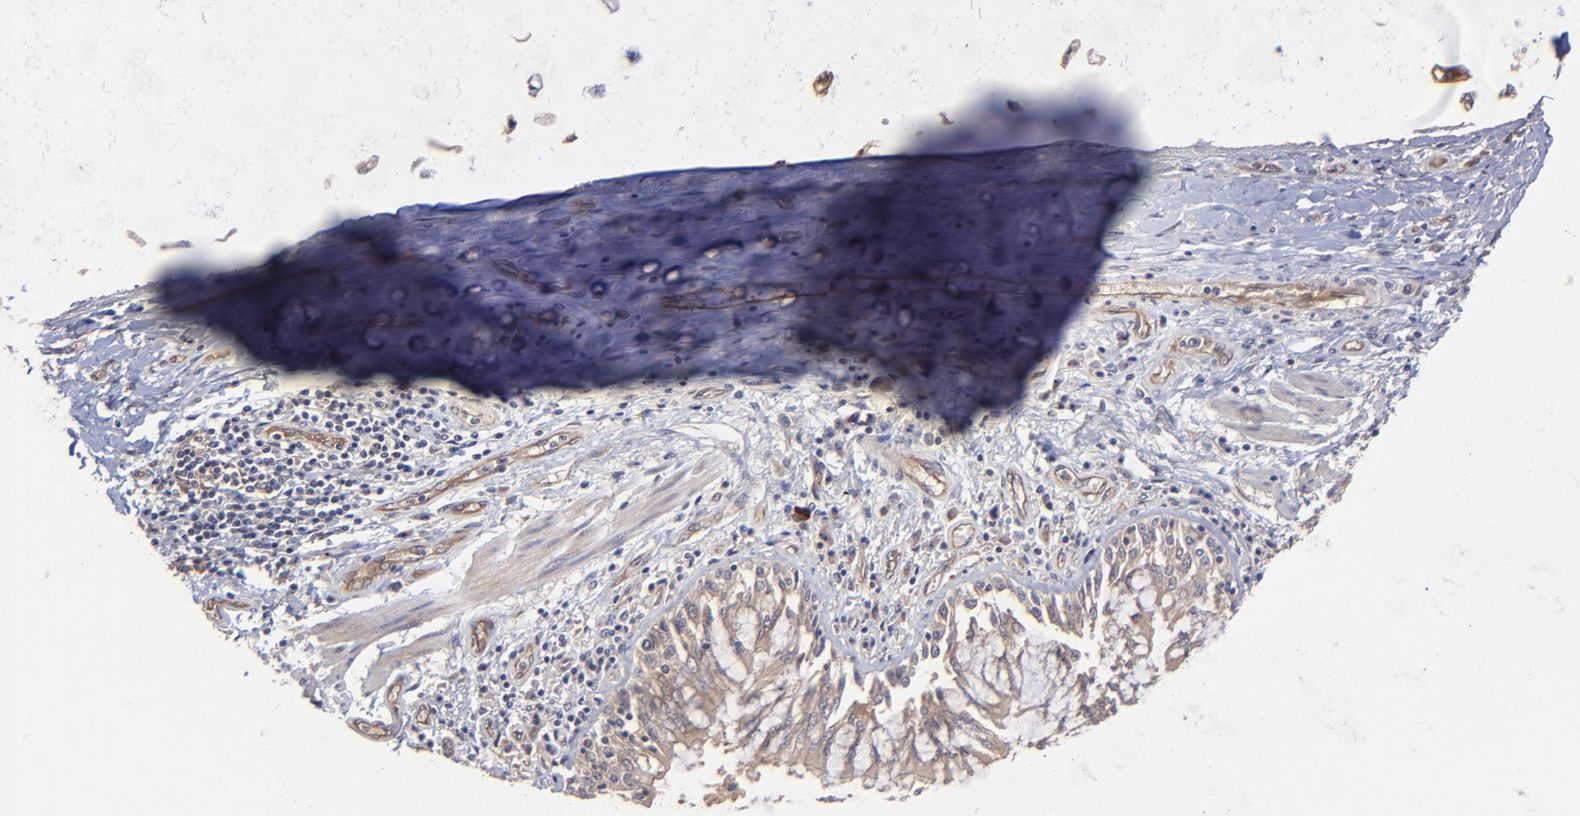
{"staining": {"intensity": "negative", "quantity": "none", "location": "none"}, "tissue": "adipose tissue", "cell_type": "Adipocytes", "image_type": "normal", "snomed": [{"axis": "morphology", "description": "Normal tissue, NOS"}, {"axis": "morphology", "description": "Adenocarcinoma, NOS"}, {"axis": "topography", "description": "Cartilage tissue"}, {"axis": "topography", "description": "Lung"}], "caption": "This is a image of immunohistochemistry staining of normal adipose tissue, which shows no staining in adipocytes.", "gene": "ZNF780A", "patient": {"sex": "female", "age": 67}}